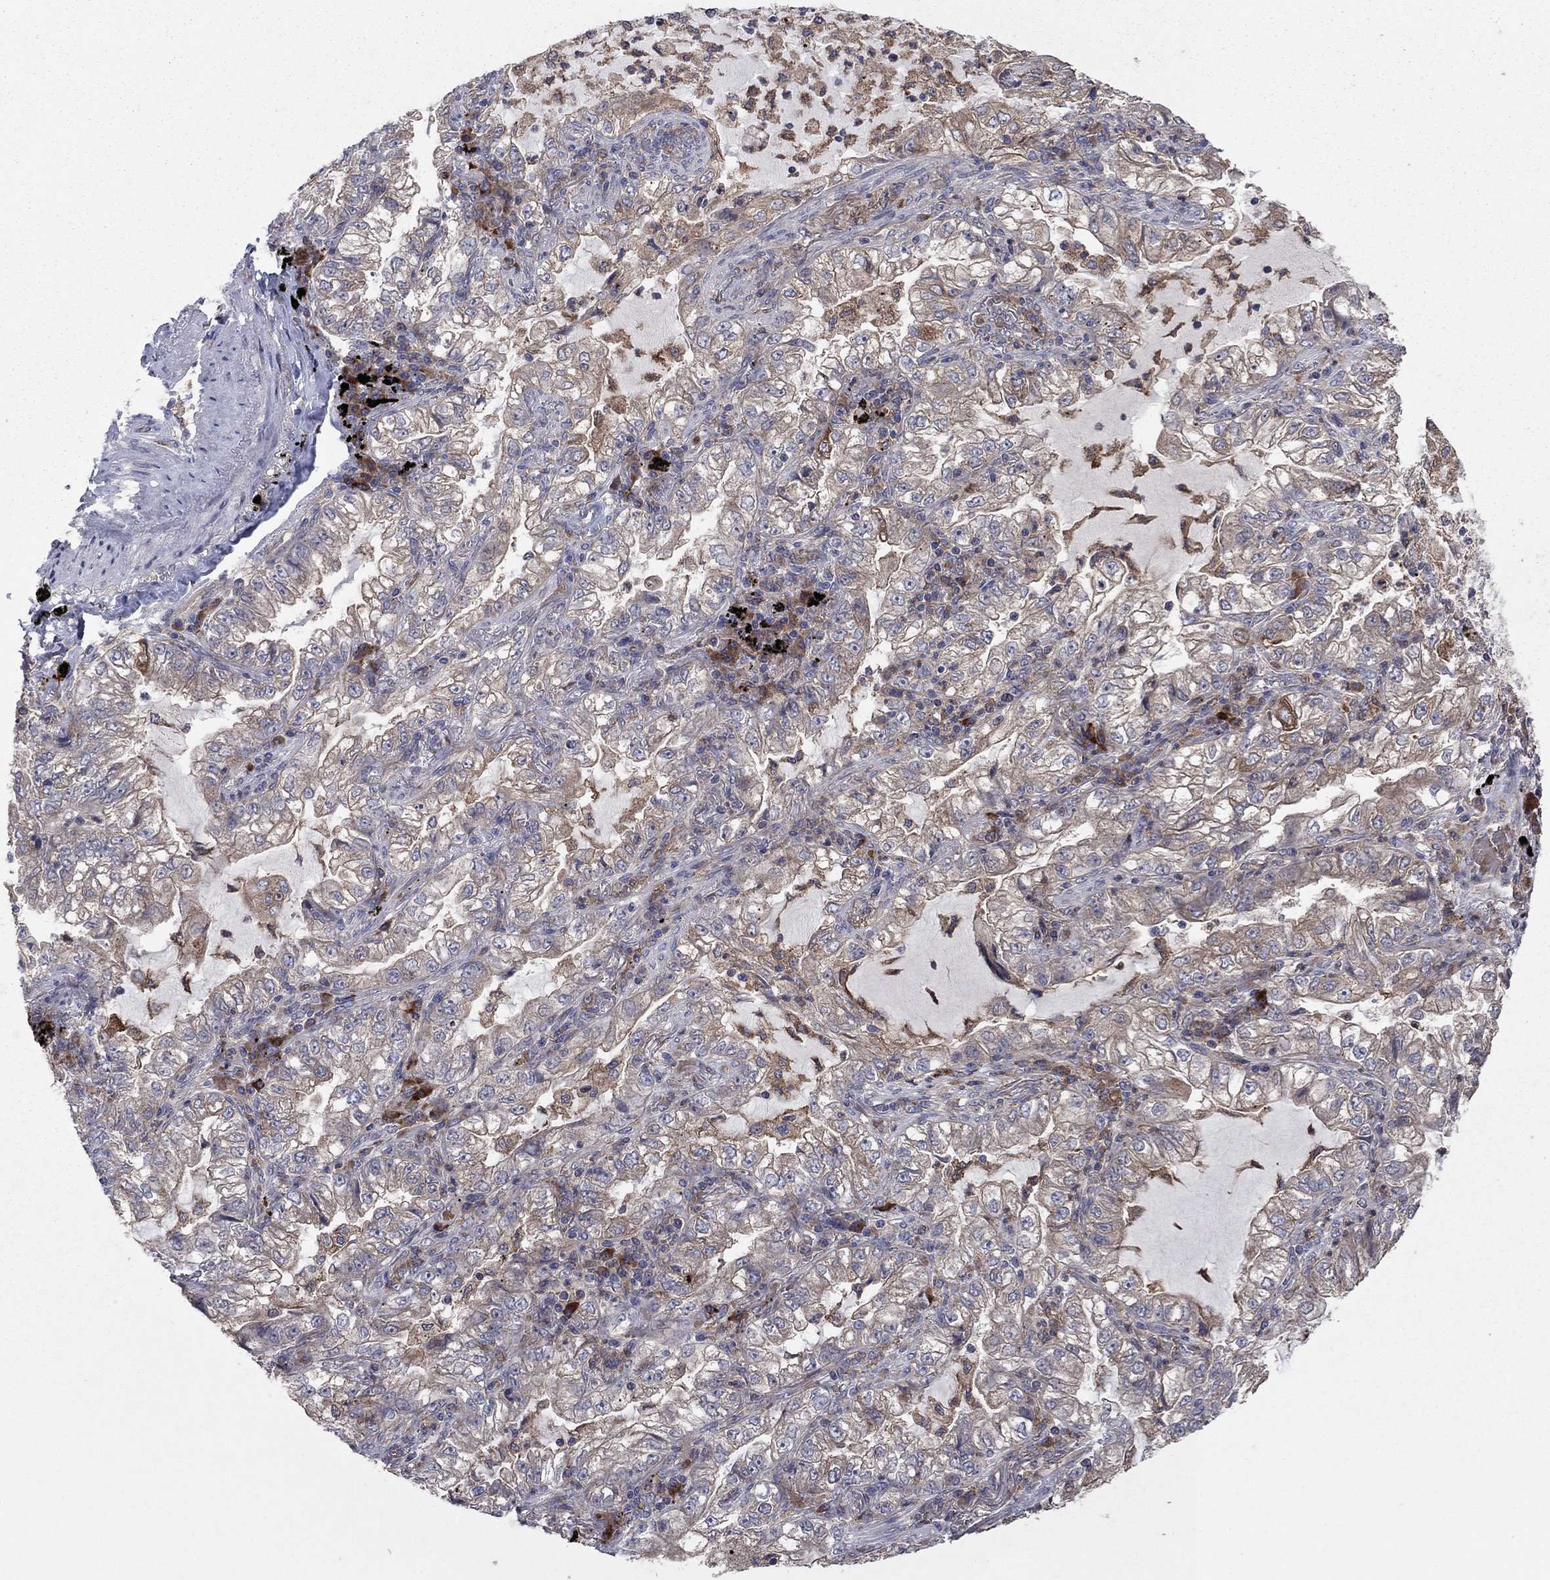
{"staining": {"intensity": "weak", "quantity": "25%-75%", "location": "cytoplasmic/membranous"}, "tissue": "lung cancer", "cell_type": "Tumor cells", "image_type": "cancer", "snomed": [{"axis": "morphology", "description": "Adenocarcinoma, NOS"}, {"axis": "topography", "description": "Lung"}], "caption": "This micrograph demonstrates immunohistochemistry staining of lung cancer (adenocarcinoma), with low weak cytoplasmic/membranous staining in approximately 25%-75% of tumor cells.", "gene": "MEA1", "patient": {"sex": "female", "age": 73}}